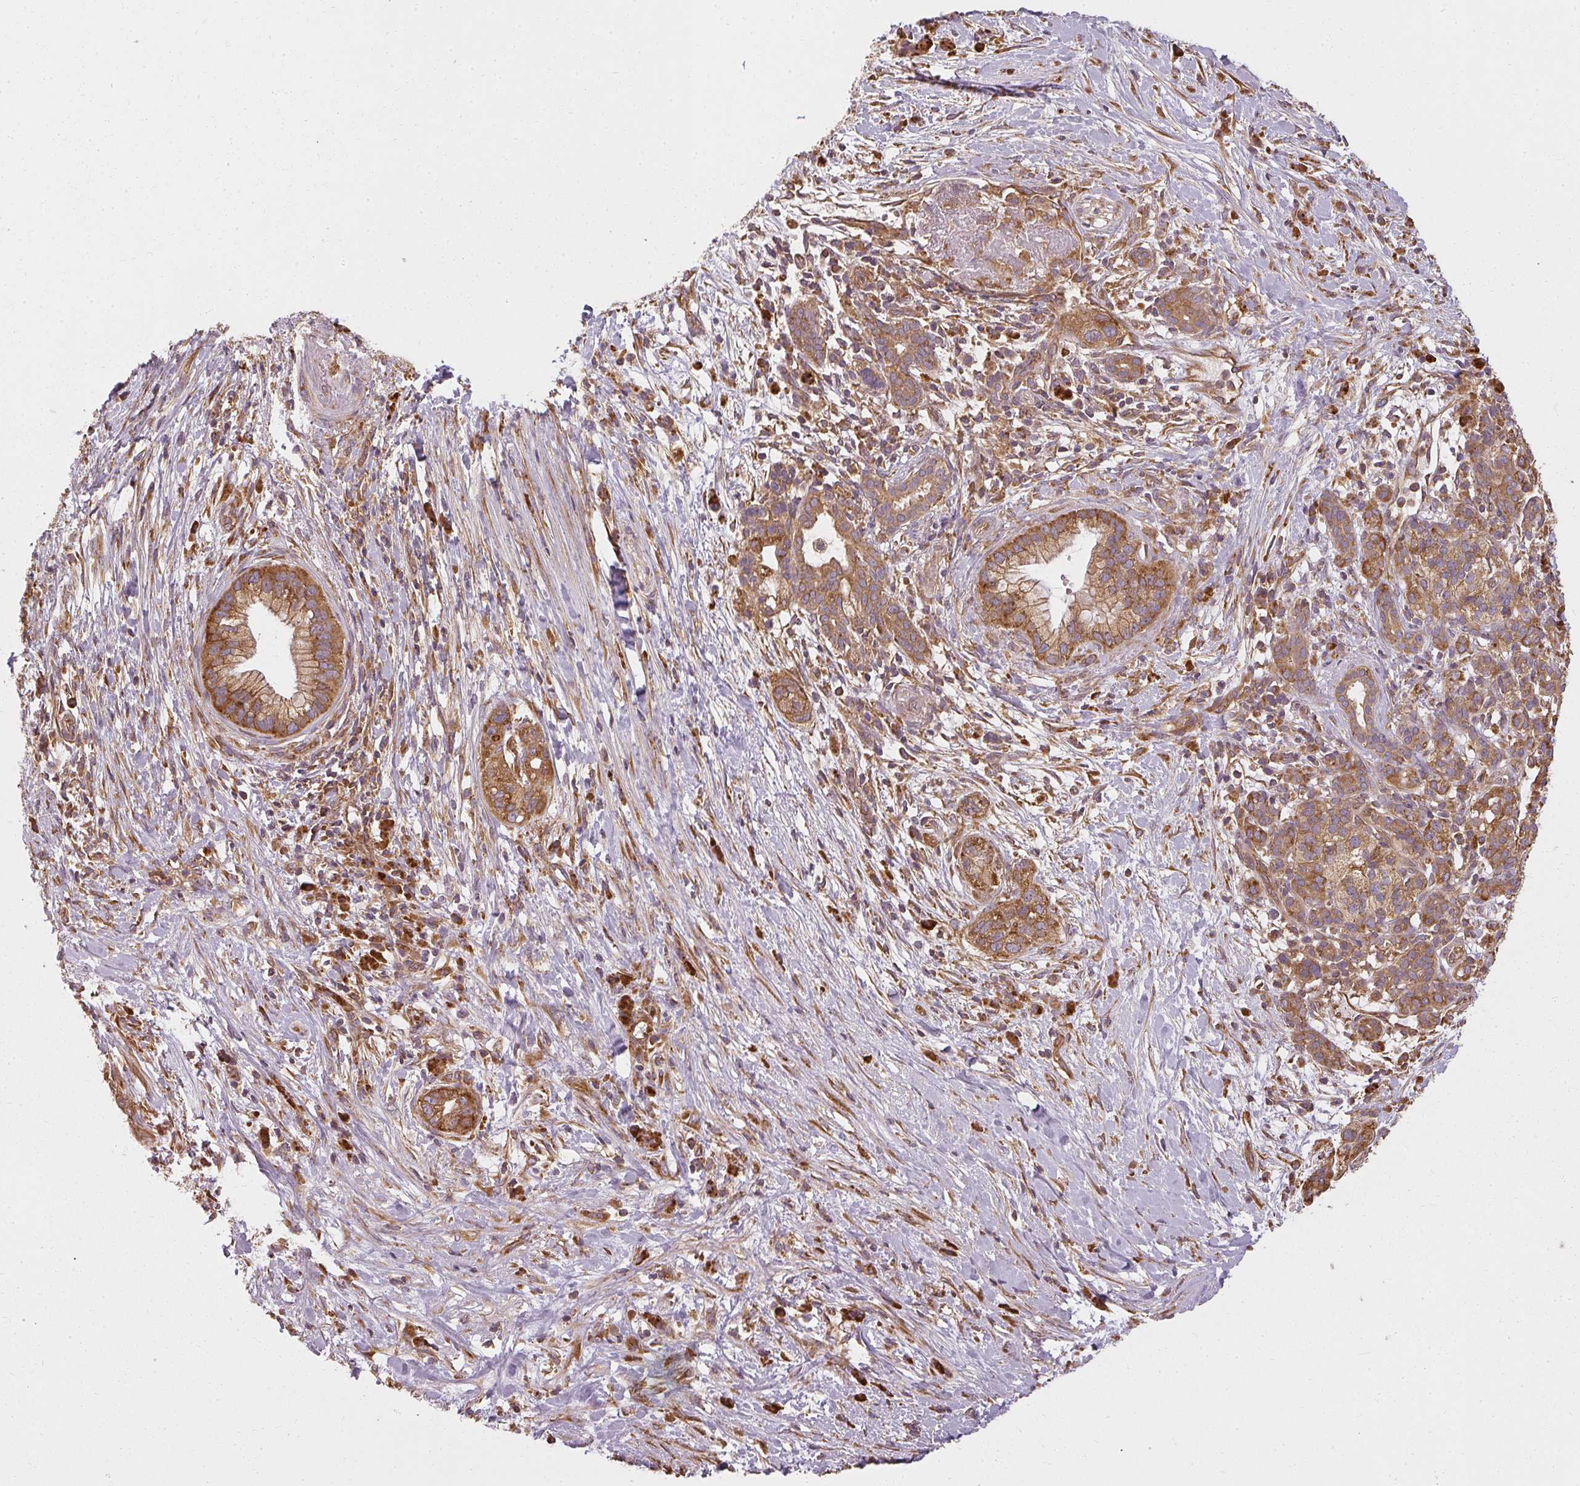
{"staining": {"intensity": "moderate", "quantity": ">75%", "location": "cytoplasmic/membranous"}, "tissue": "pancreatic cancer", "cell_type": "Tumor cells", "image_type": "cancer", "snomed": [{"axis": "morphology", "description": "Adenocarcinoma, NOS"}, {"axis": "topography", "description": "Pancreas"}], "caption": "Pancreatic cancer stained with IHC exhibits moderate cytoplasmic/membranous staining in about >75% of tumor cells.", "gene": "RPL24", "patient": {"sex": "male", "age": 44}}